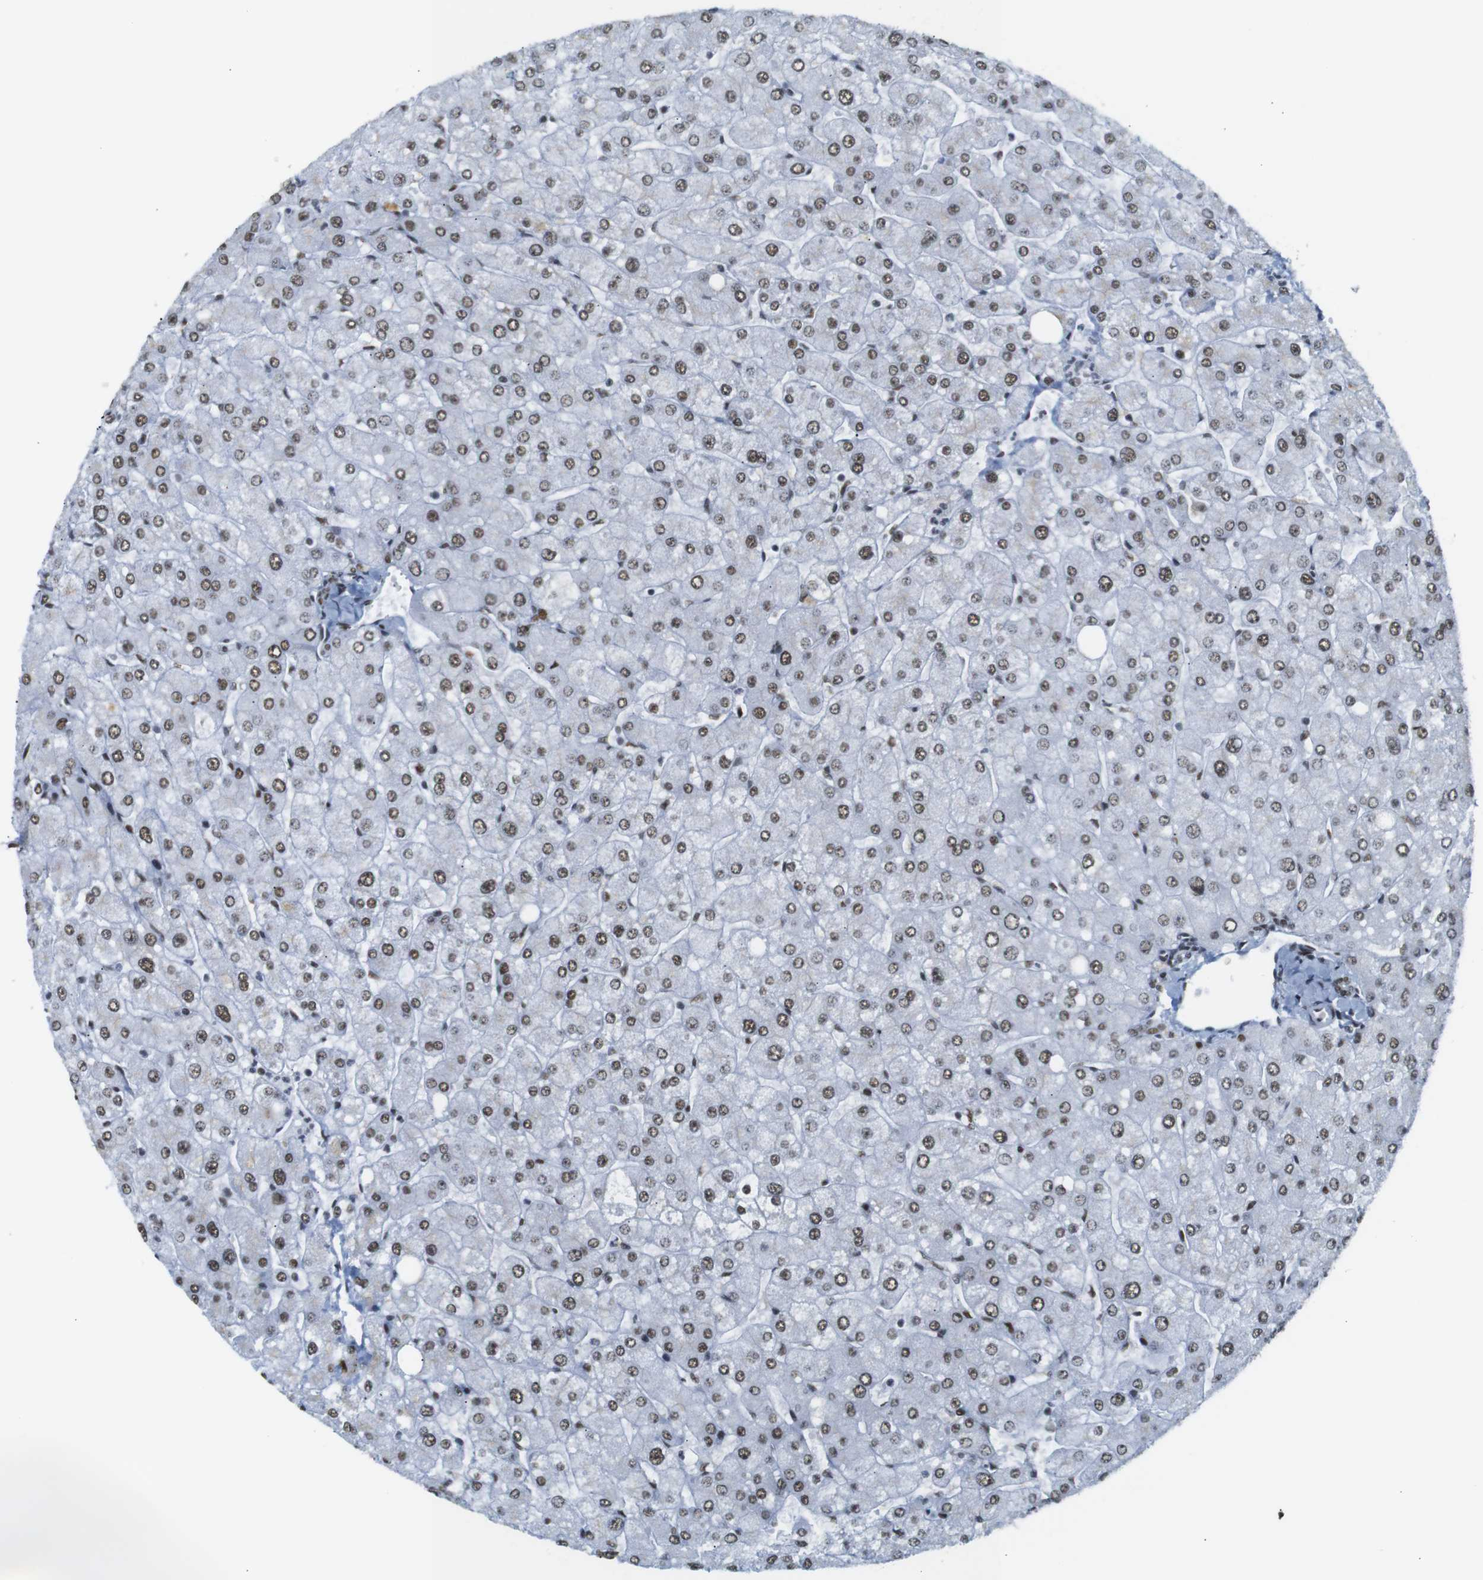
{"staining": {"intensity": "strong", "quantity": "25%-75%", "location": "nuclear"}, "tissue": "liver", "cell_type": "Cholangiocytes", "image_type": "normal", "snomed": [{"axis": "morphology", "description": "Normal tissue, NOS"}, {"axis": "topography", "description": "Liver"}], "caption": "This image reveals immunohistochemistry (IHC) staining of benign human liver, with high strong nuclear positivity in approximately 25%-75% of cholangiocytes.", "gene": "TRA2B", "patient": {"sex": "male", "age": 55}}